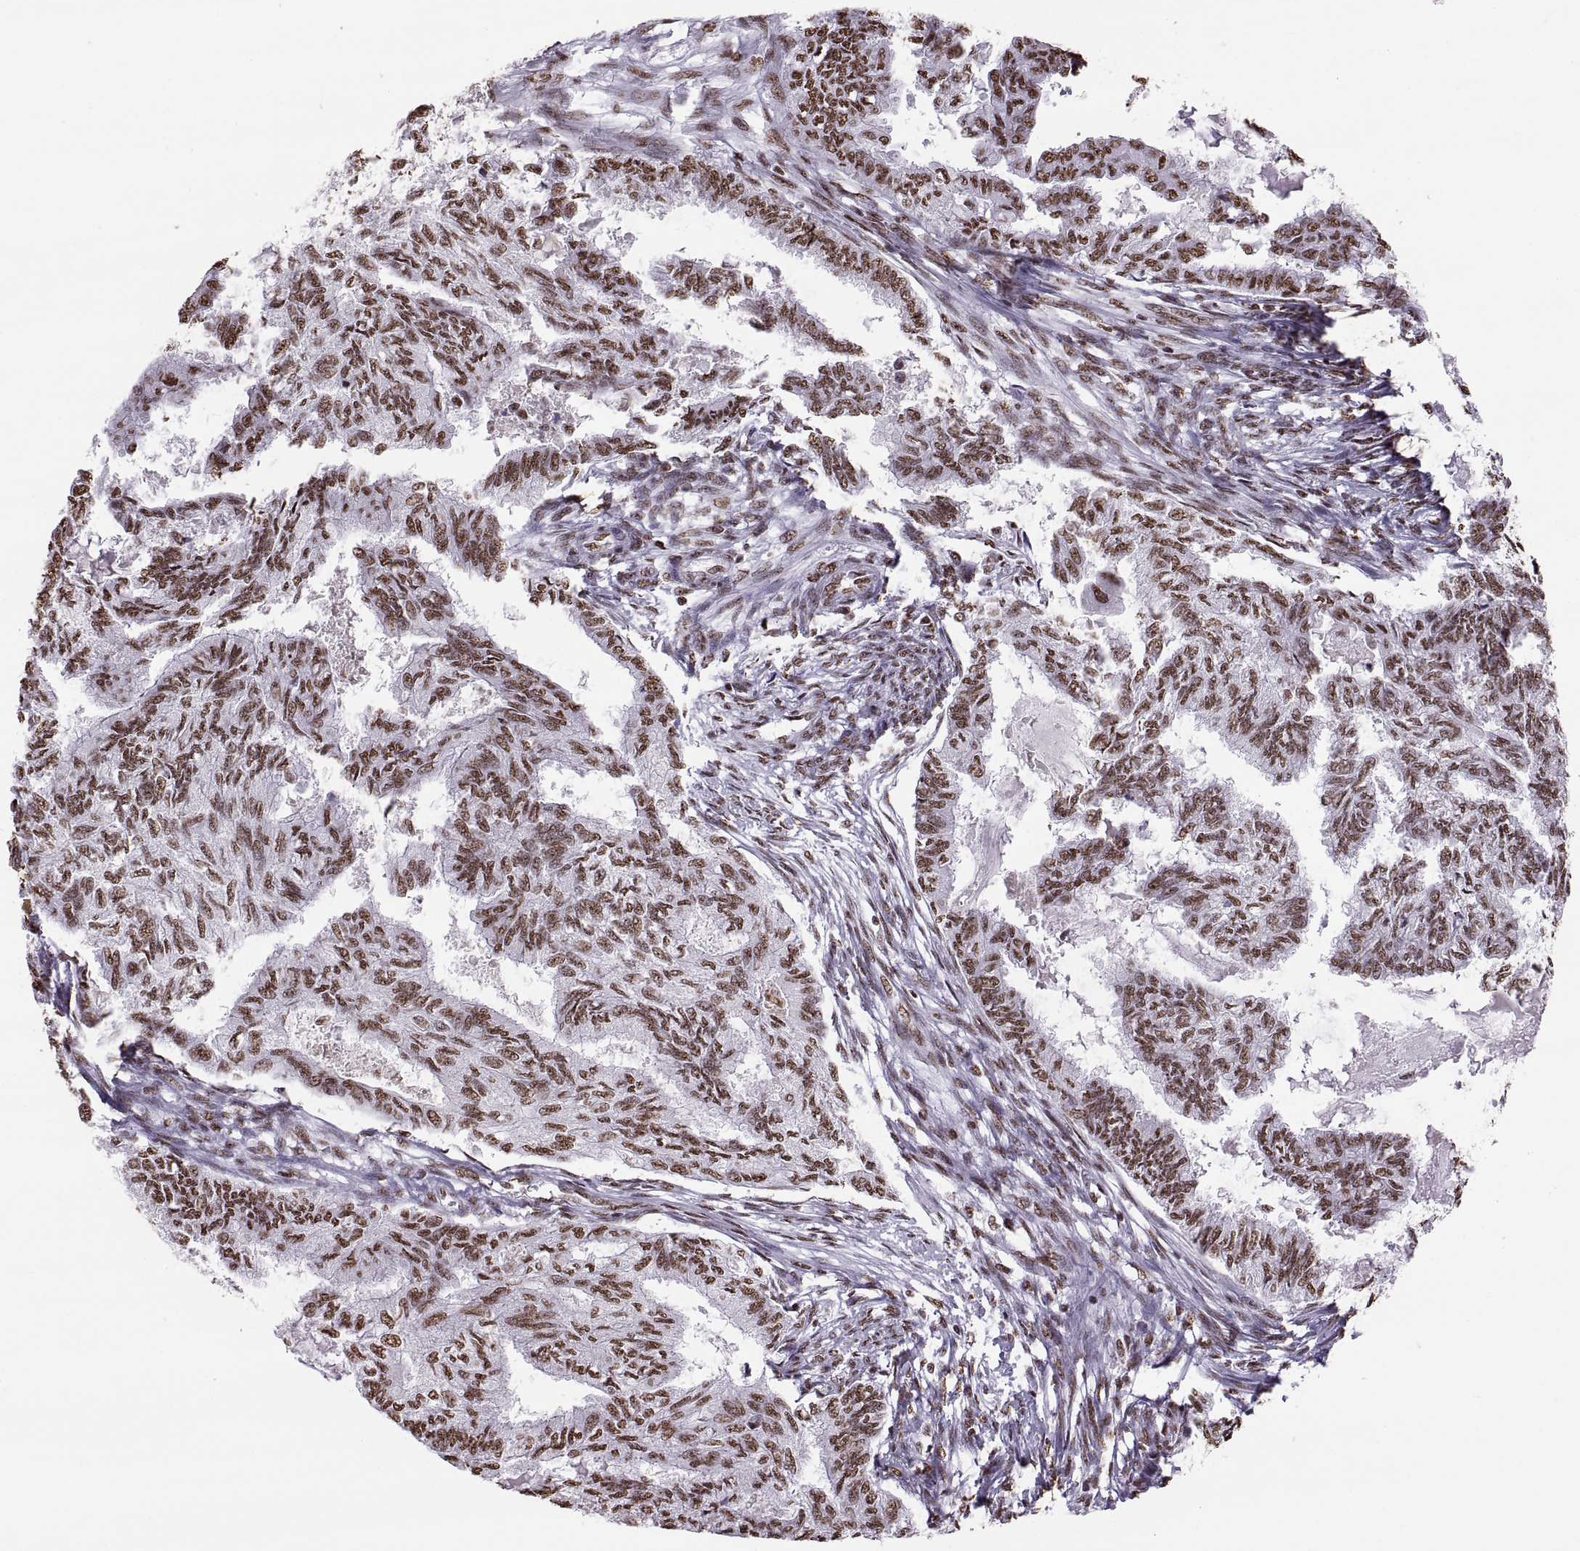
{"staining": {"intensity": "moderate", "quantity": ">75%", "location": "nuclear"}, "tissue": "endometrial cancer", "cell_type": "Tumor cells", "image_type": "cancer", "snomed": [{"axis": "morphology", "description": "Adenocarcinoma, NOS"}, {"axis": "topography", "description": "Endometrium"}], "caption": "A histopathology image of endometrial cancer stained for a protein reveals moderate nuclear brown staining in tumor cells.", "gene": "SNAI1", "patient": {"sex": "female", "age": 86}}